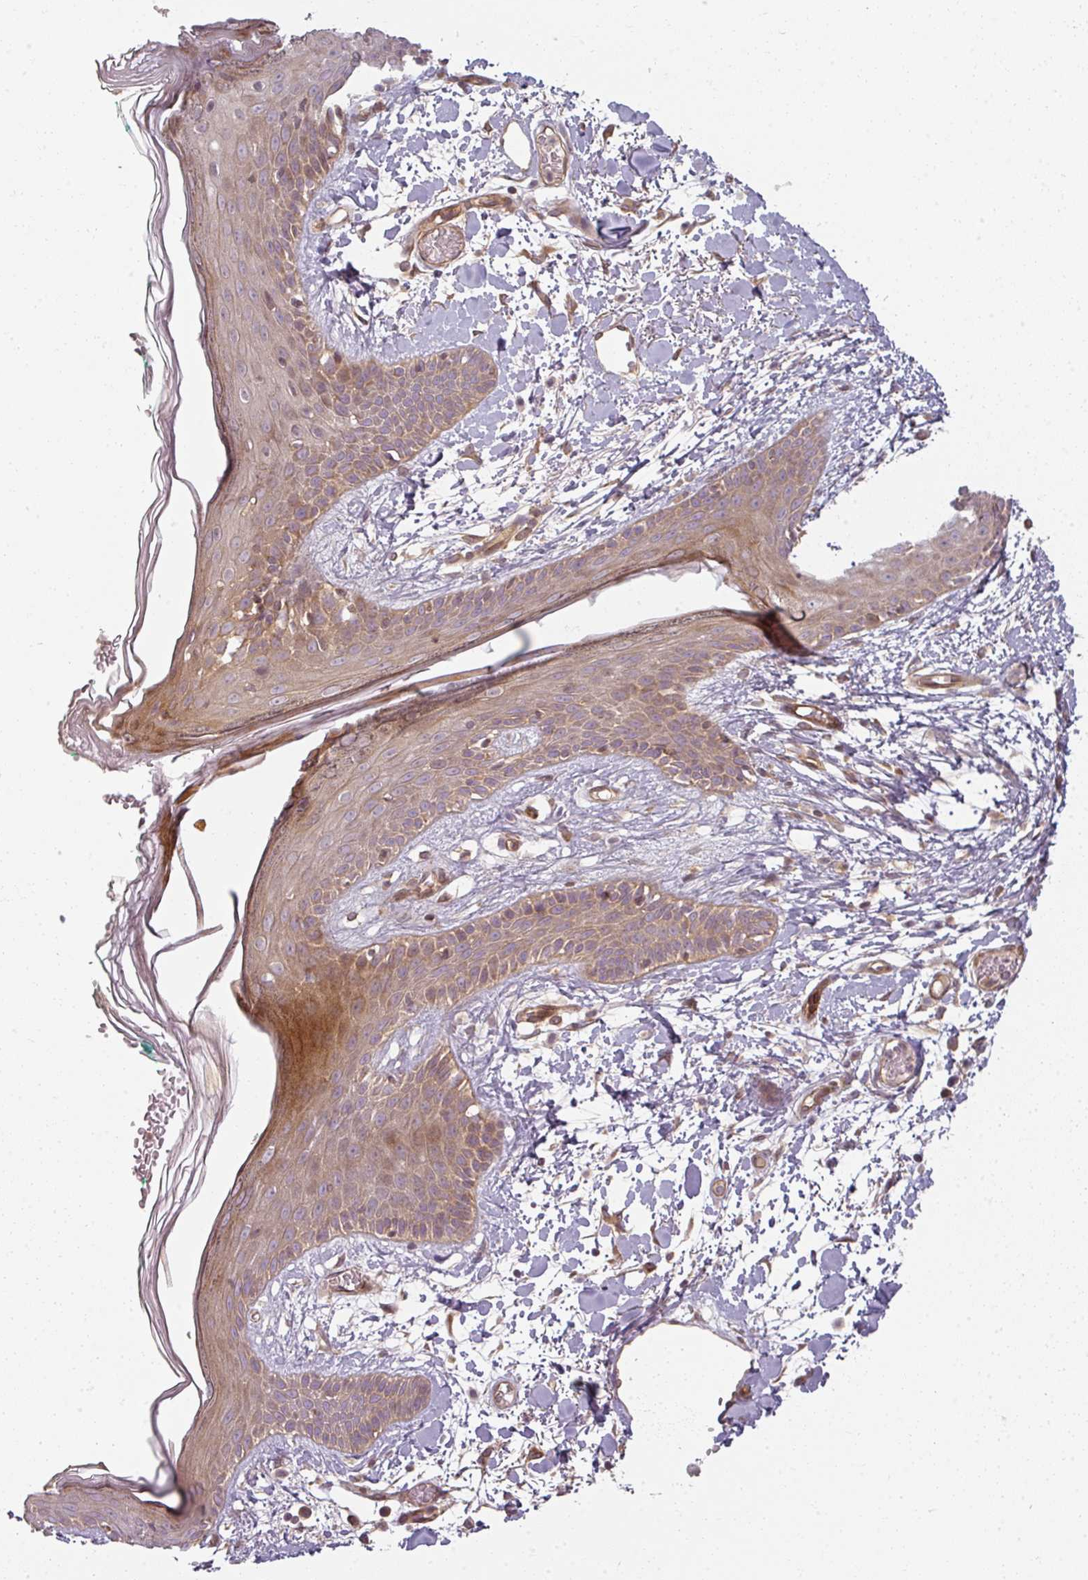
{"staining": {"intensity": "moderate", "quantity": ">75%", "location": "cytoplasmic/membranous"}, "tissue": "skin", "cell_type": "Fibroblasts", "image_type": "normal", "snomed": [{"axis": "morphology", "description": "Normal tissue, NOS"}, {"axis": "topography", "description": "Skin"}], "caption": "Brown immunohistochemical staining in unremarkable skin demonstrates moderate cytoplasmic/membranous expression in about >75% of fibroblasts.", "gene": "CNOT1", "patient": {"sex": "male", "age": 79}}